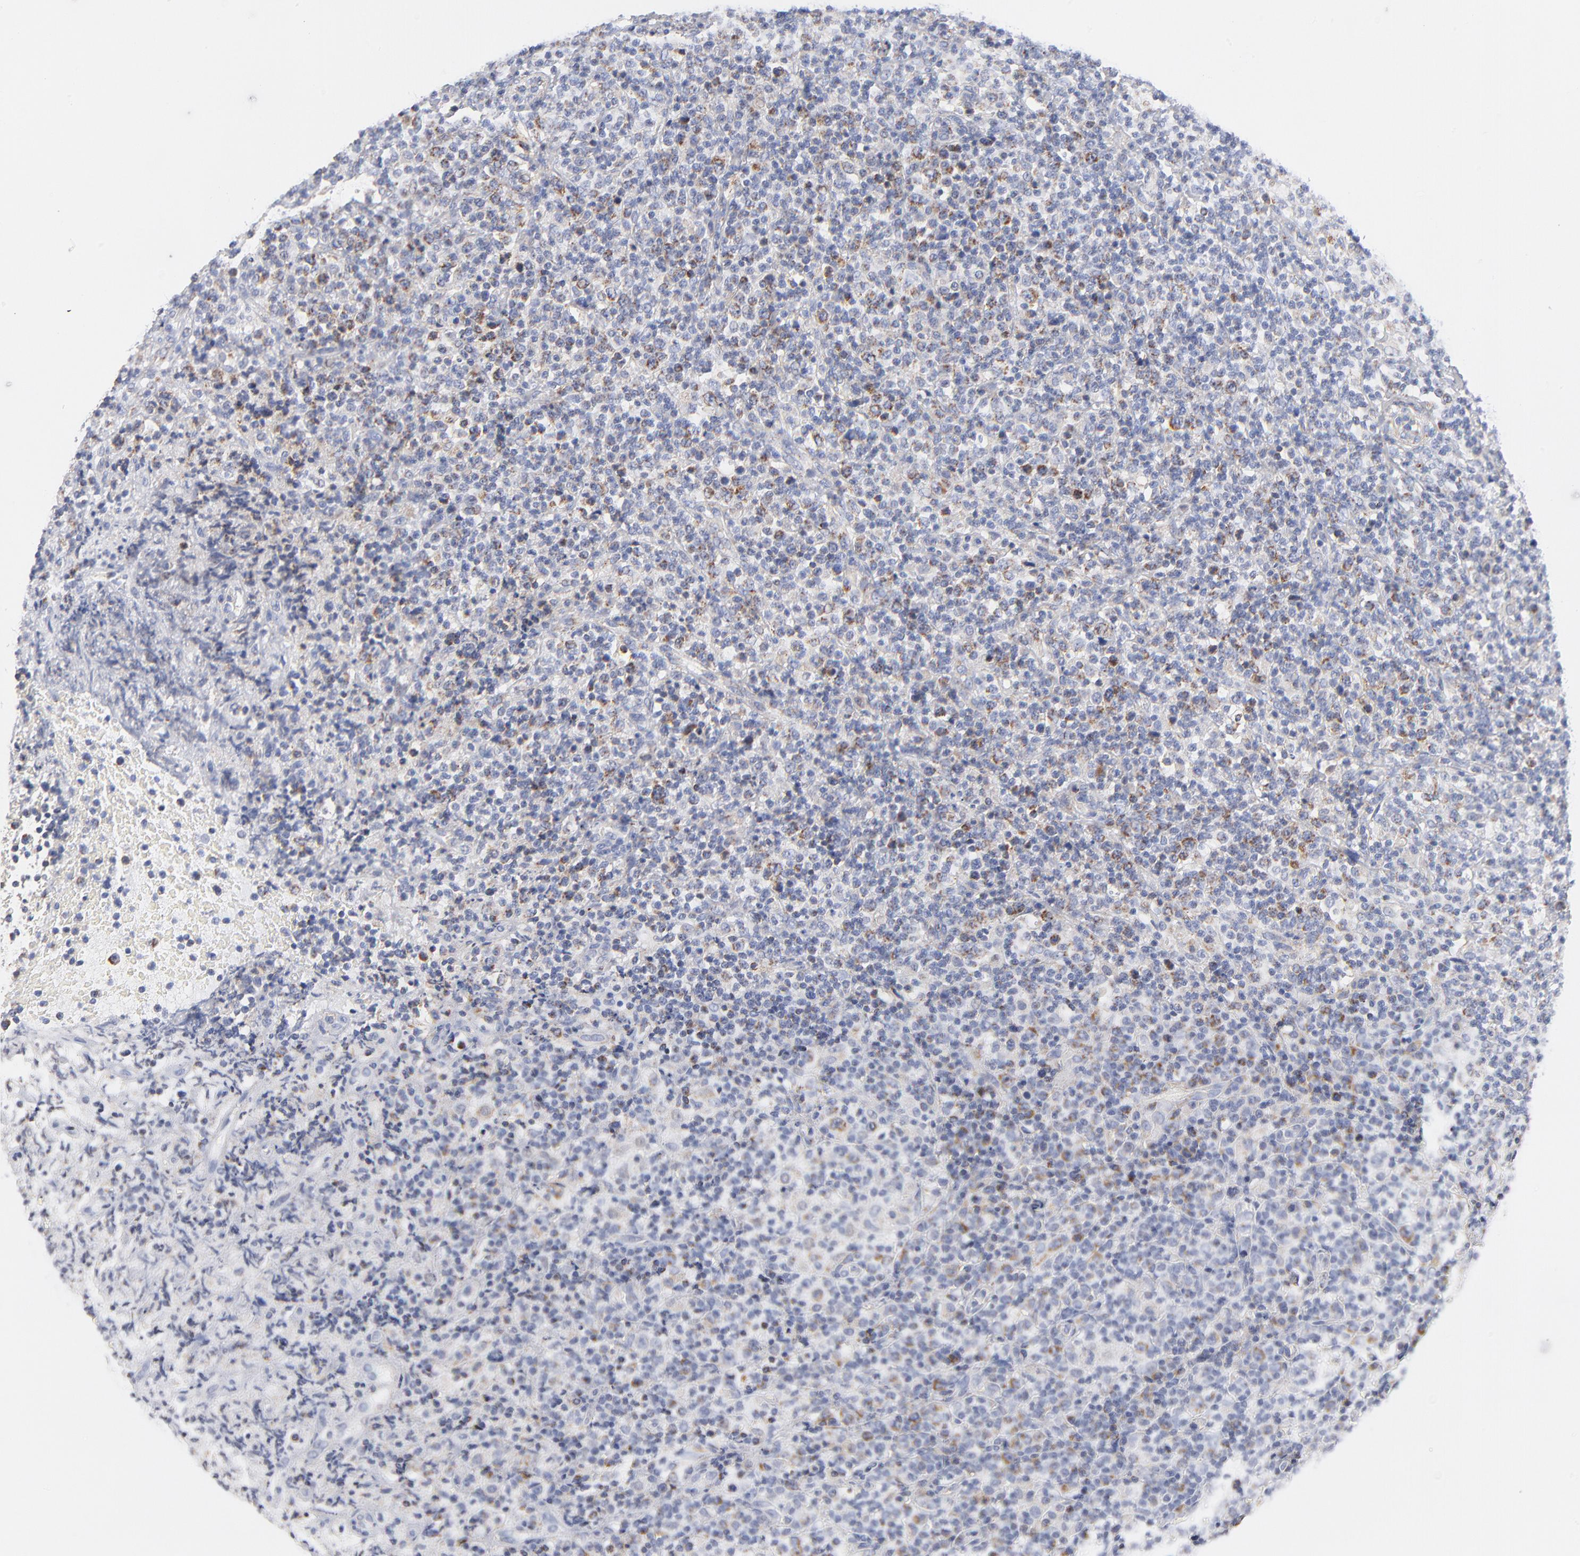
{"staining": {"intensity": "moderate", "quantity": "25%-75%", "location": "cytoplasmic/membranous"}, "tissue": "lymphoma", "cell_type": "Tumor cells", "image_type": "cancer", "snomed": [{"axis": "morphology", "description": "Hodgkin's disease, NOS"}, {"axis": "topography", "description": "Lymph node"}], "caption": "Moderate cytoplasmic/membranous protein staining is seen in approximately 25%-75% of tumor cells in Hodgkin's disease. Nuclei are stained in blue.", "gene": "DLAT", "patient": {"sex": "male", "age": 65}}